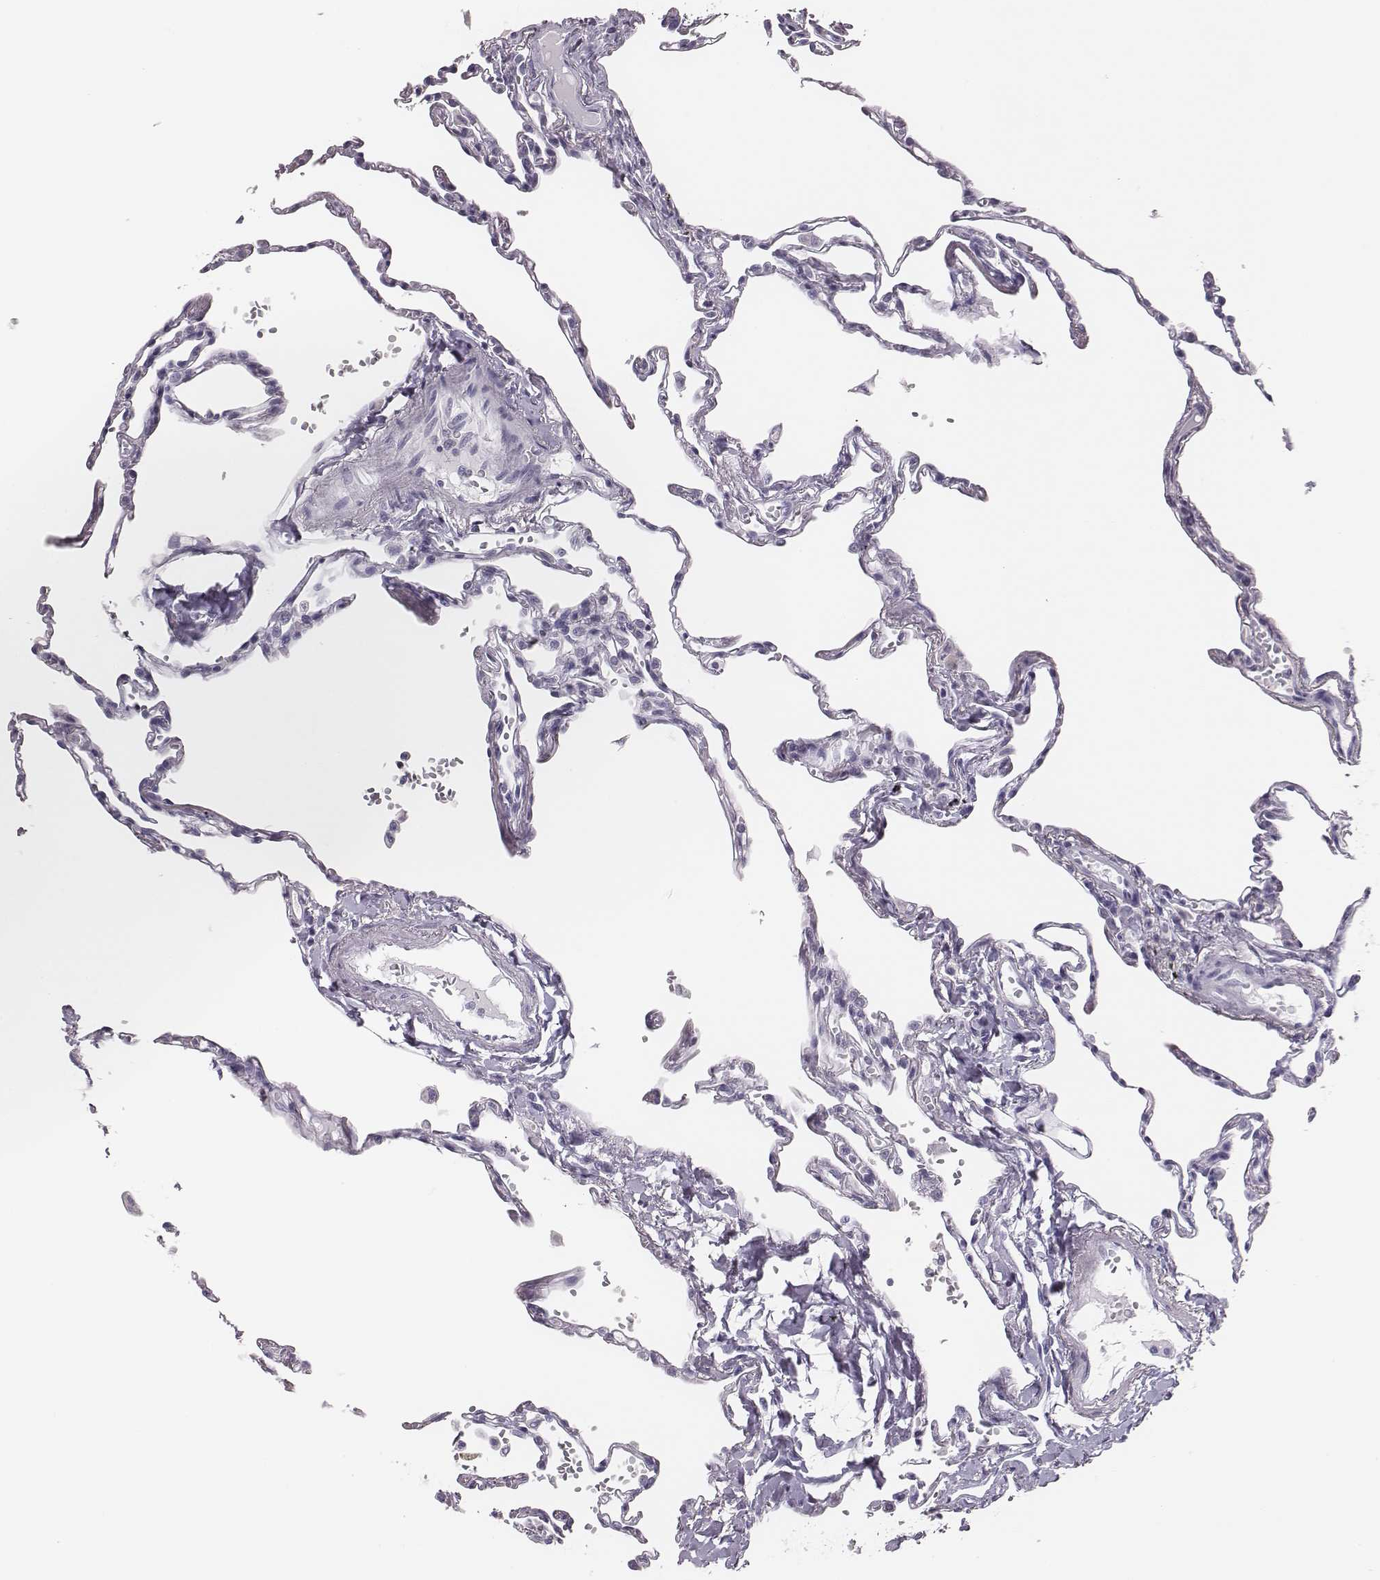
{"staining": {"intensity": "negative", "quantity": "none", "location": "none"}, "tissue": "lung", "cell_type": "Alveolar cells", "image_type": "normal", "snomed": [{"axis": "morphology", "description": "Normal tissue, NOS"}, {"axis": "topography", "description": "Lung"}], "caption": "An image of lung stained for a protein exhibits no brown staining in alveolar cells. (DAB immunohistochemistry (IHC) visualized using brightfield microscopy, high magnification).", "gene": "H1", "patient": {"sex": "male", "age": 78}}